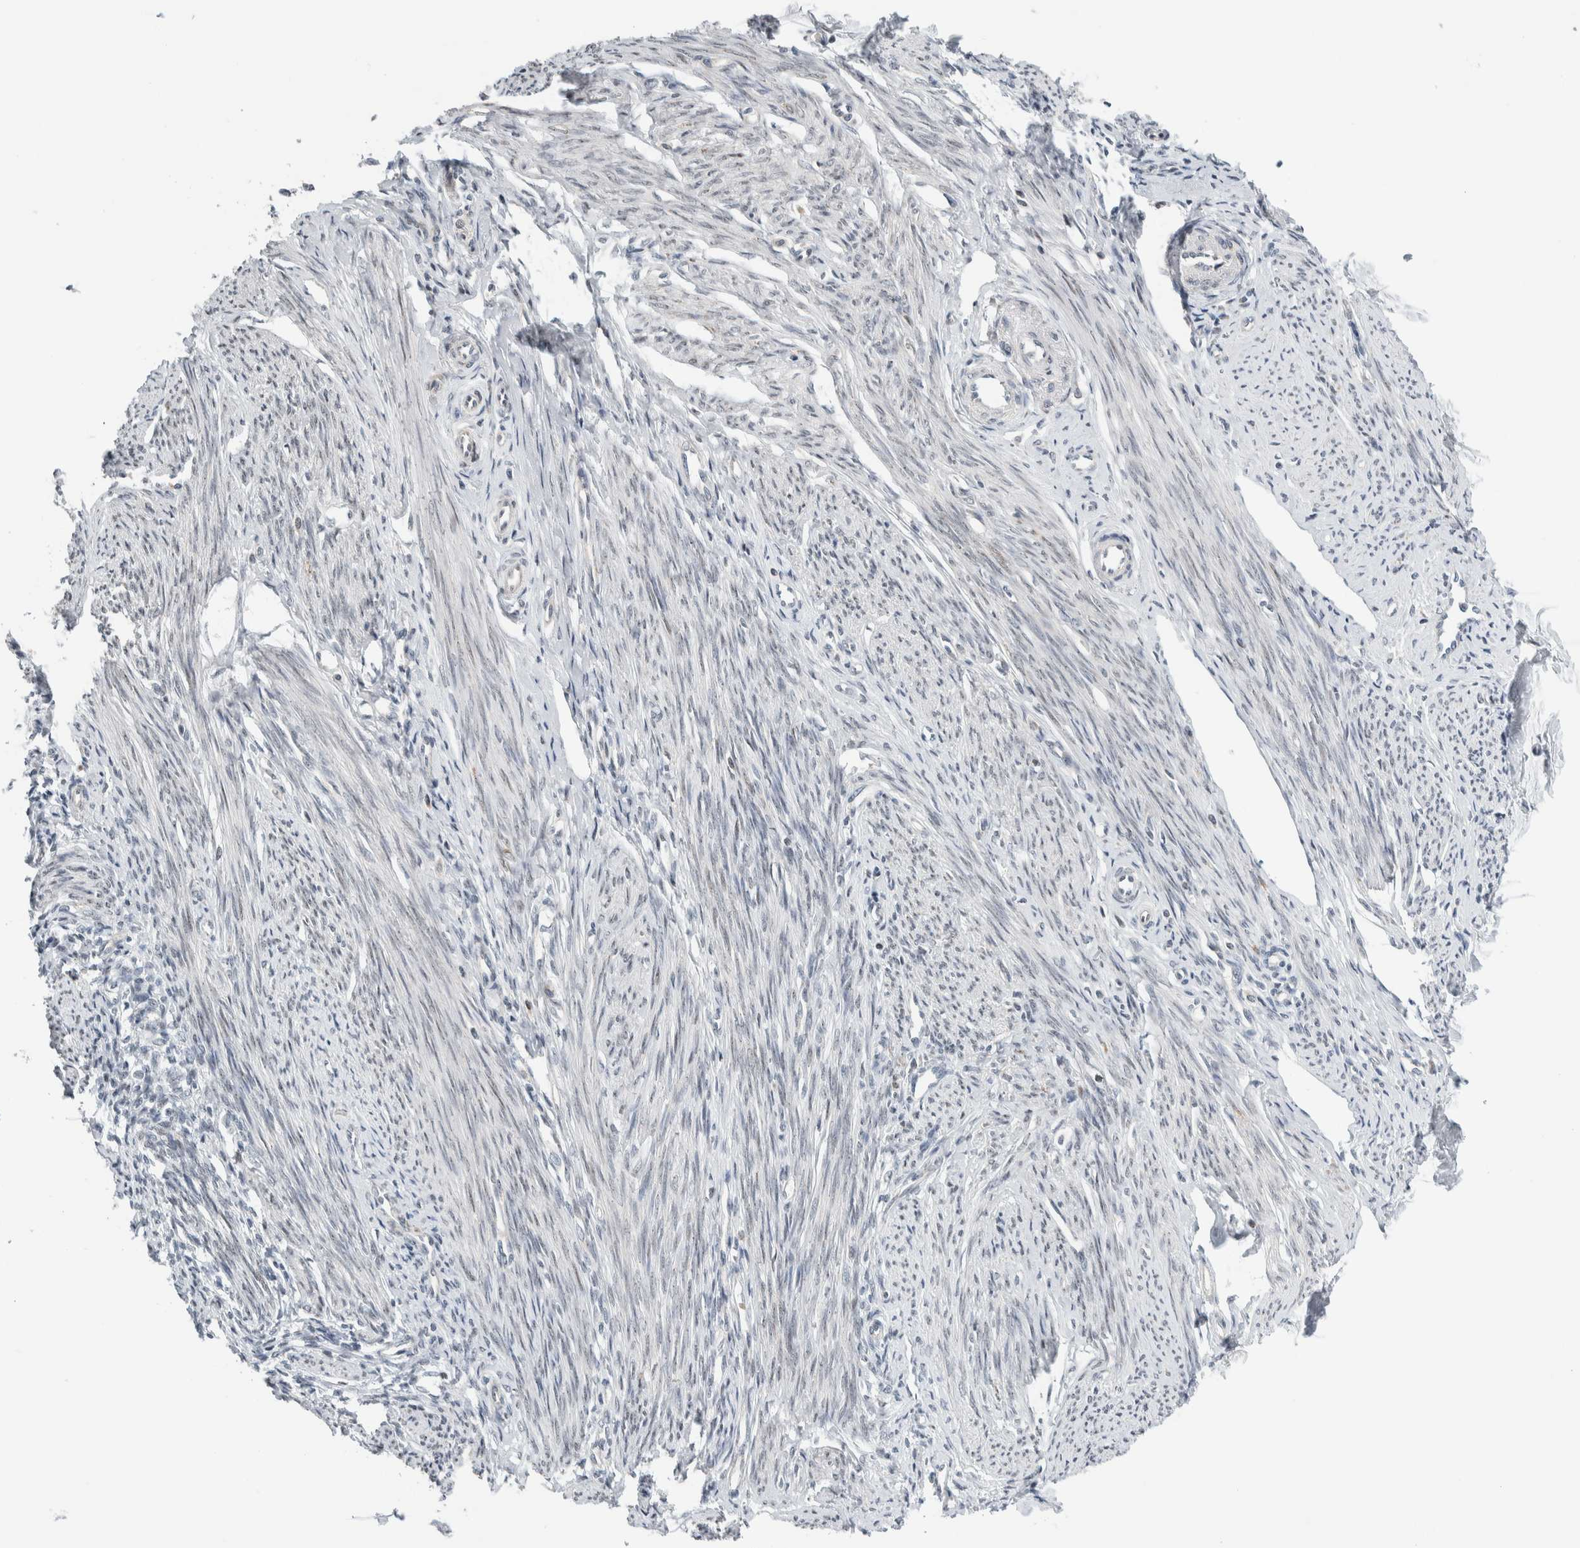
{"staining": {"intensity": "negative", "quantity": "none", "location": "none"}, "tissue": "endometrium", "cell_type": "Cells in endometrial stroma", "image_type": "normal", "snomed": [{"axis": "morphology", "description": "Normal tissue, NOS"}, {"axis": "topography", "description": "Endometrium"}], "caption": "An IHC photomicrograph of unremarkable endometrium is shown. There is no staining in cells in endometrial stroma of endometrium.", "gene": "NEUROD1", "patient": {"sex": "female", "age": 56}}